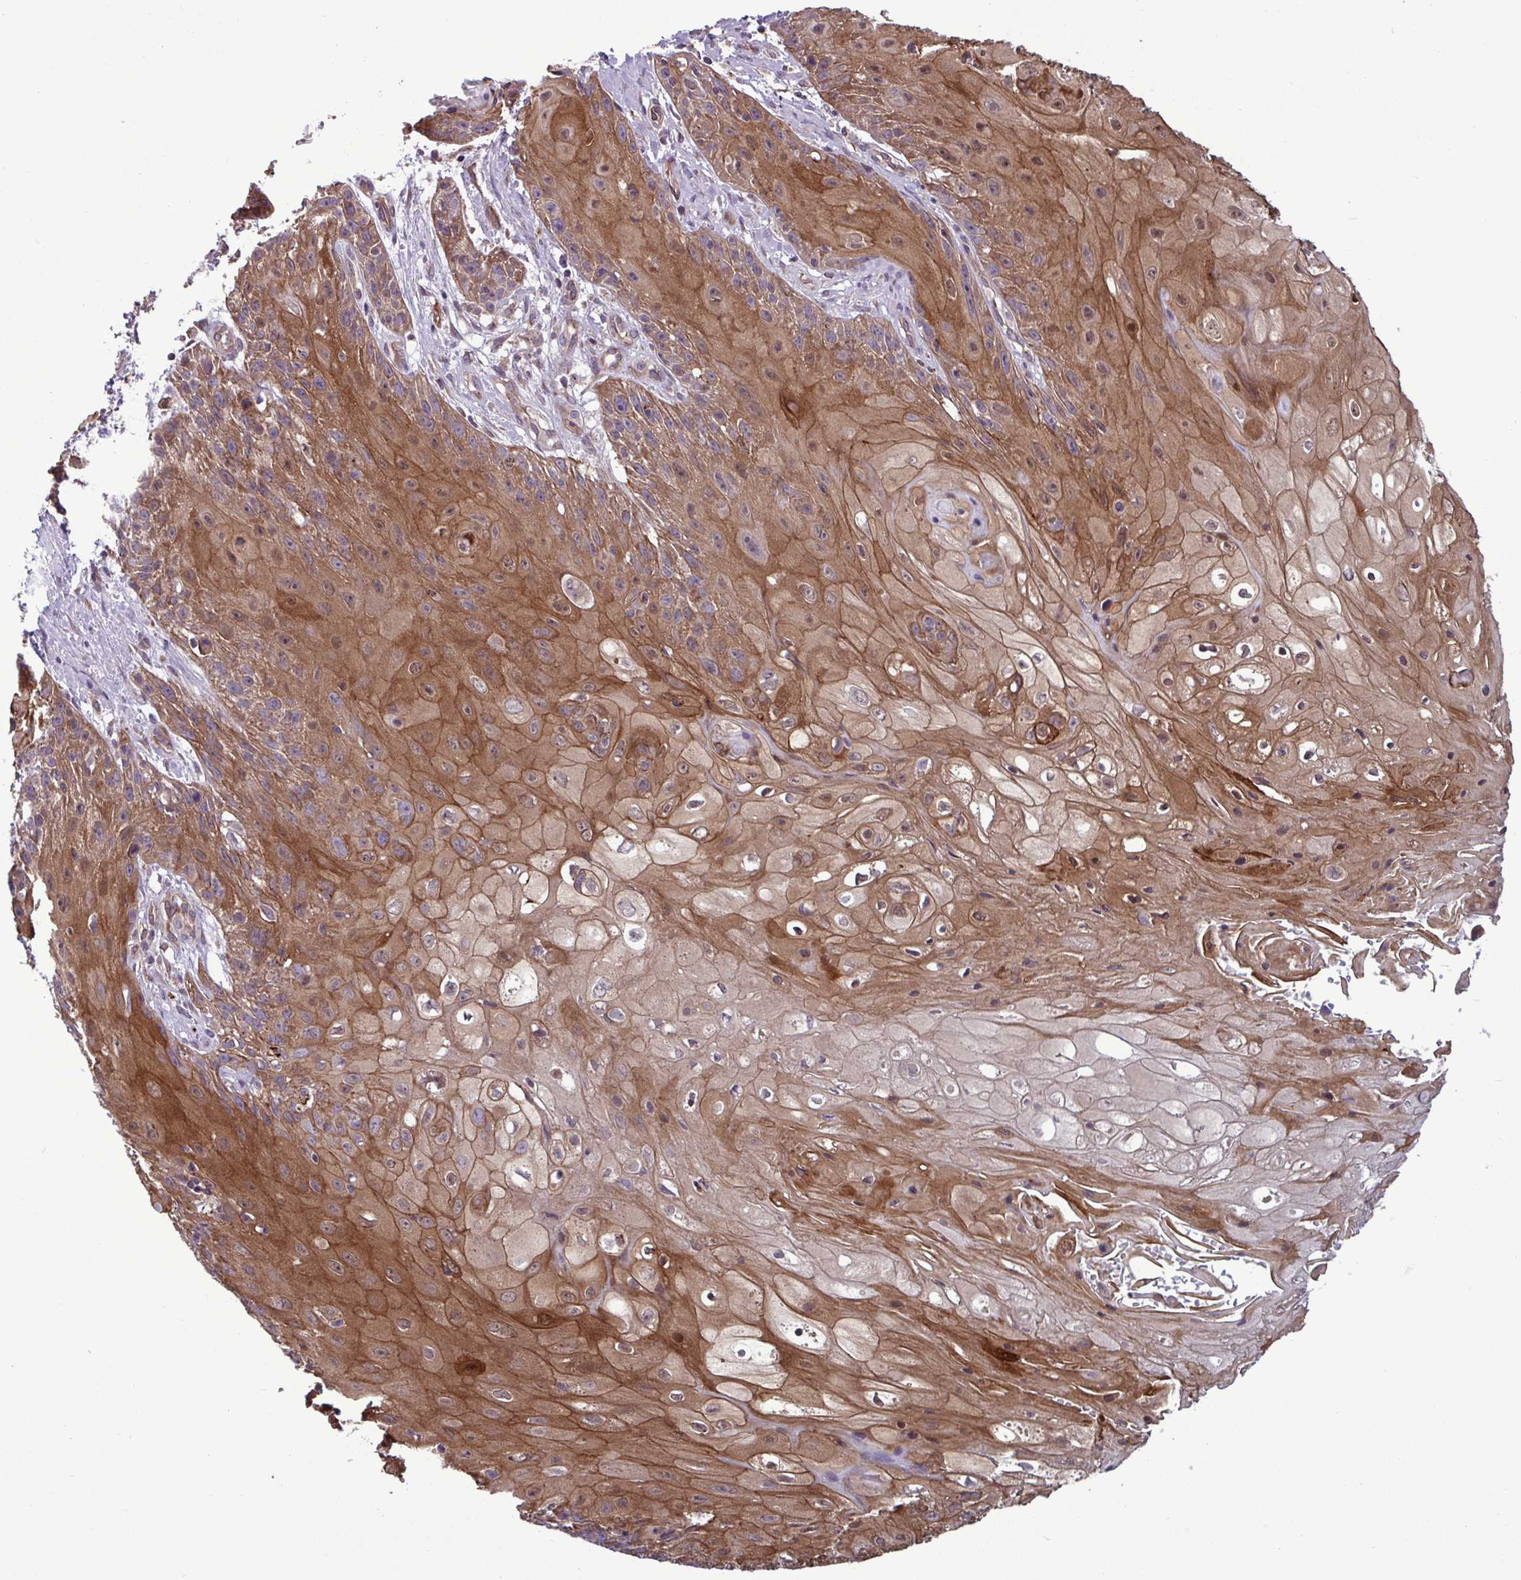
{"staining": {"intensity": "moderate", "quantity": ">75%", "location": "cytoplasmic/membranous,nuclear"}, "tissue": "skin cancer", "cell_type": "Tumor cells", "image_type": "cancer", "snomed": [{"axis": "morphology", "description": "Squamous cell carcinoma, NOS"}, {"axis": "topography", "description": "Skin"}, {"axis": "topography", "description": "Vulva"}], "caption": "Moderate cytoplasmic/membranous and nuclear protein expression is appreciated in approximately >75% of tumor cells in squamous cell carcinoma (skin). (Stains: DAB (3,3'-diaminobenzidine) in brown, nuclei in blue, Microscopy: brightfield microscopy at high magnification).", "gene": "GLTP", "patient": {"sex": "female", "age": 76}}